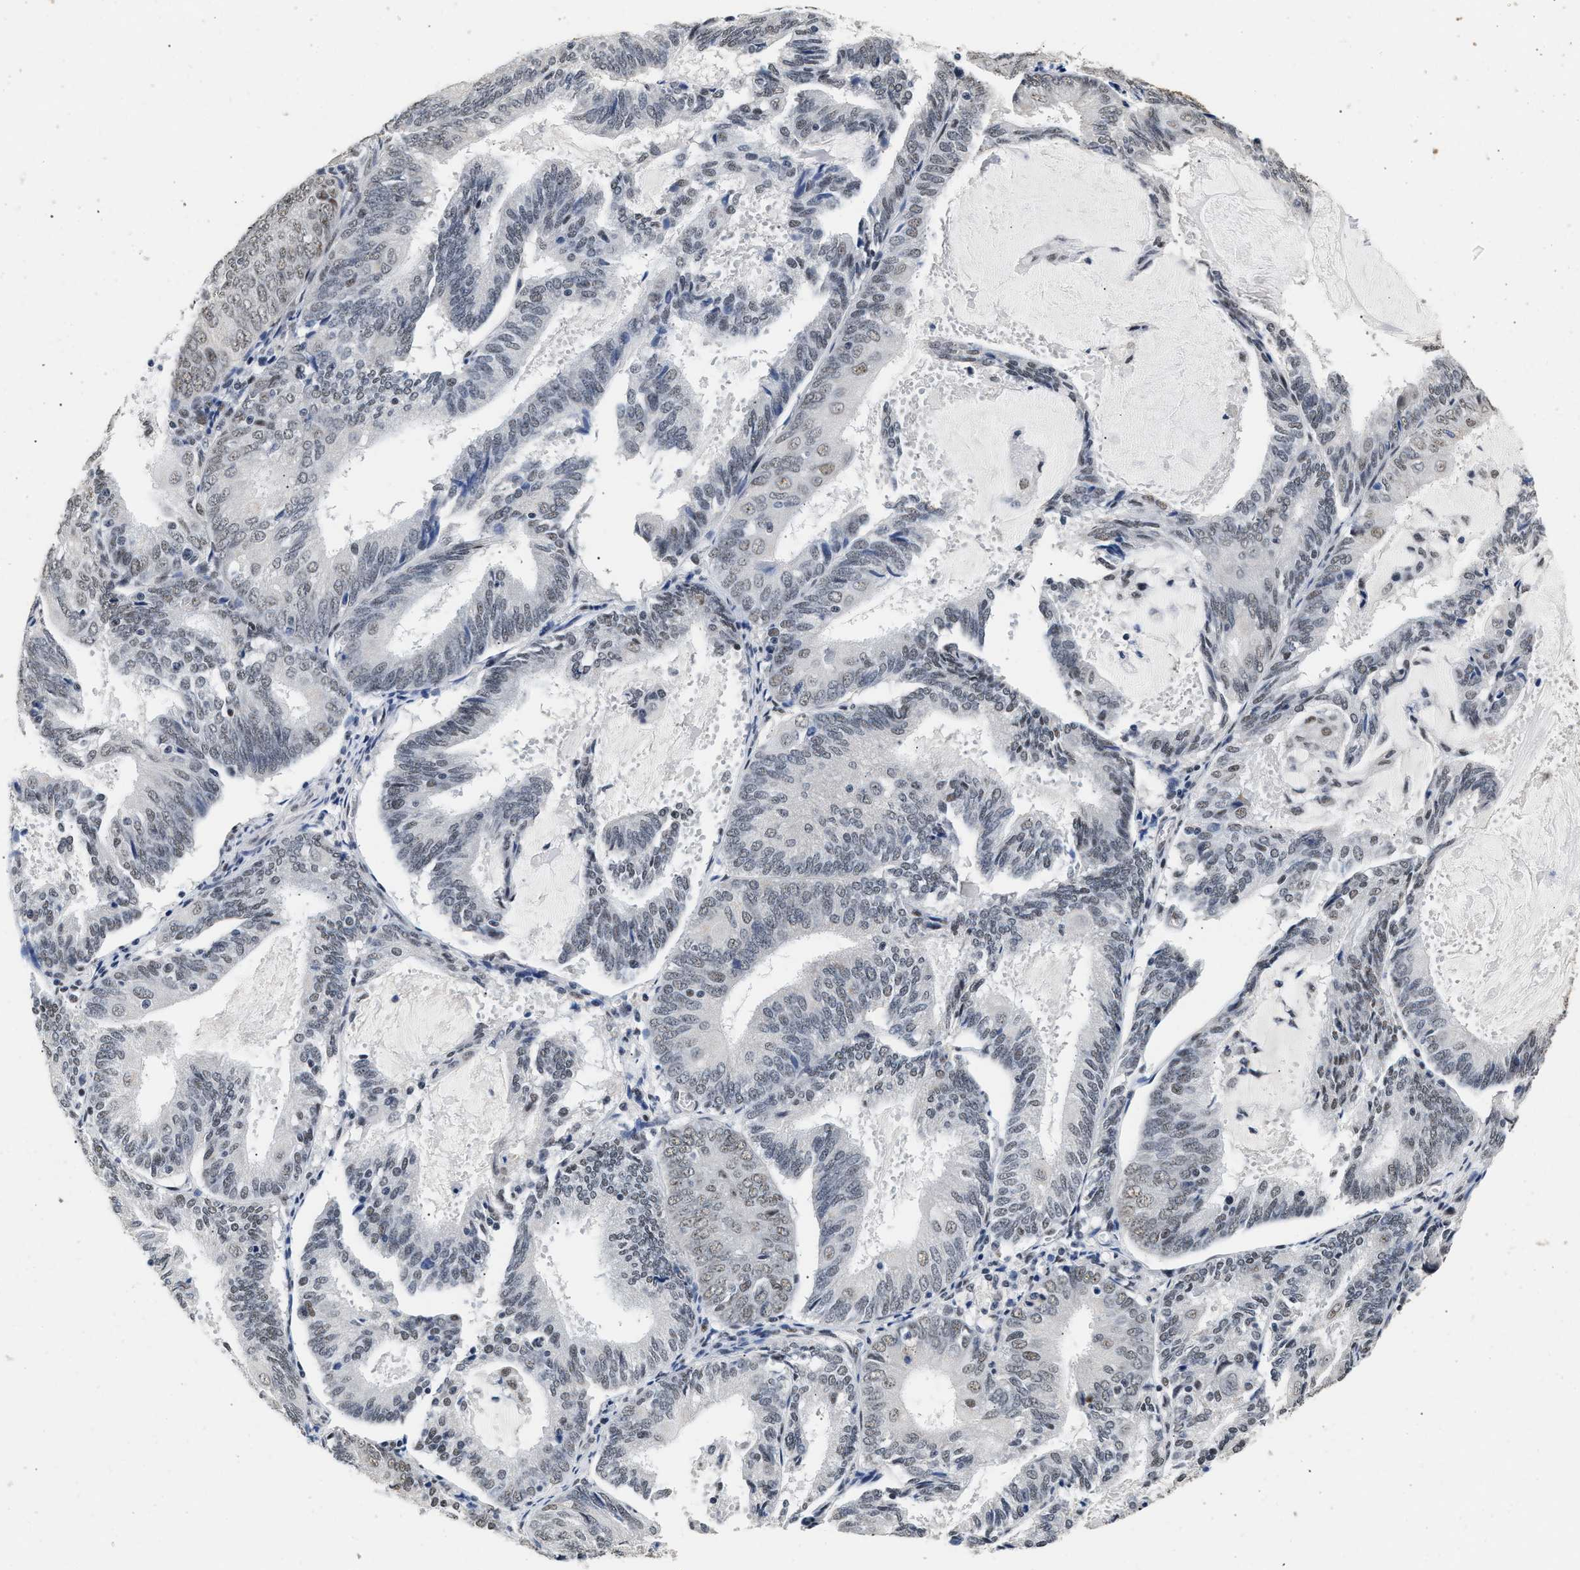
{"staining": {"intensity": "weak", "quantity": "25%-75%", "location": "nuclear"}, "tissue": "endometrial cancer", "cell_type": "Tumor cells", "image_type": "cancer", "snomed": [{"axis": "morphology", "description": "Adenocarcinoma, NOS"}, {"axis": "topography", "description": "Endometrium"}], "caption": "Adenocarcinoma (endometrial) stained with DAB immunohistochemistry demonstrates low levels of weak nuclear staining in approximately 25%-75% of tumor cells.", "gene": "THOC1", "patient": {"sex": "female", "age": 81}}